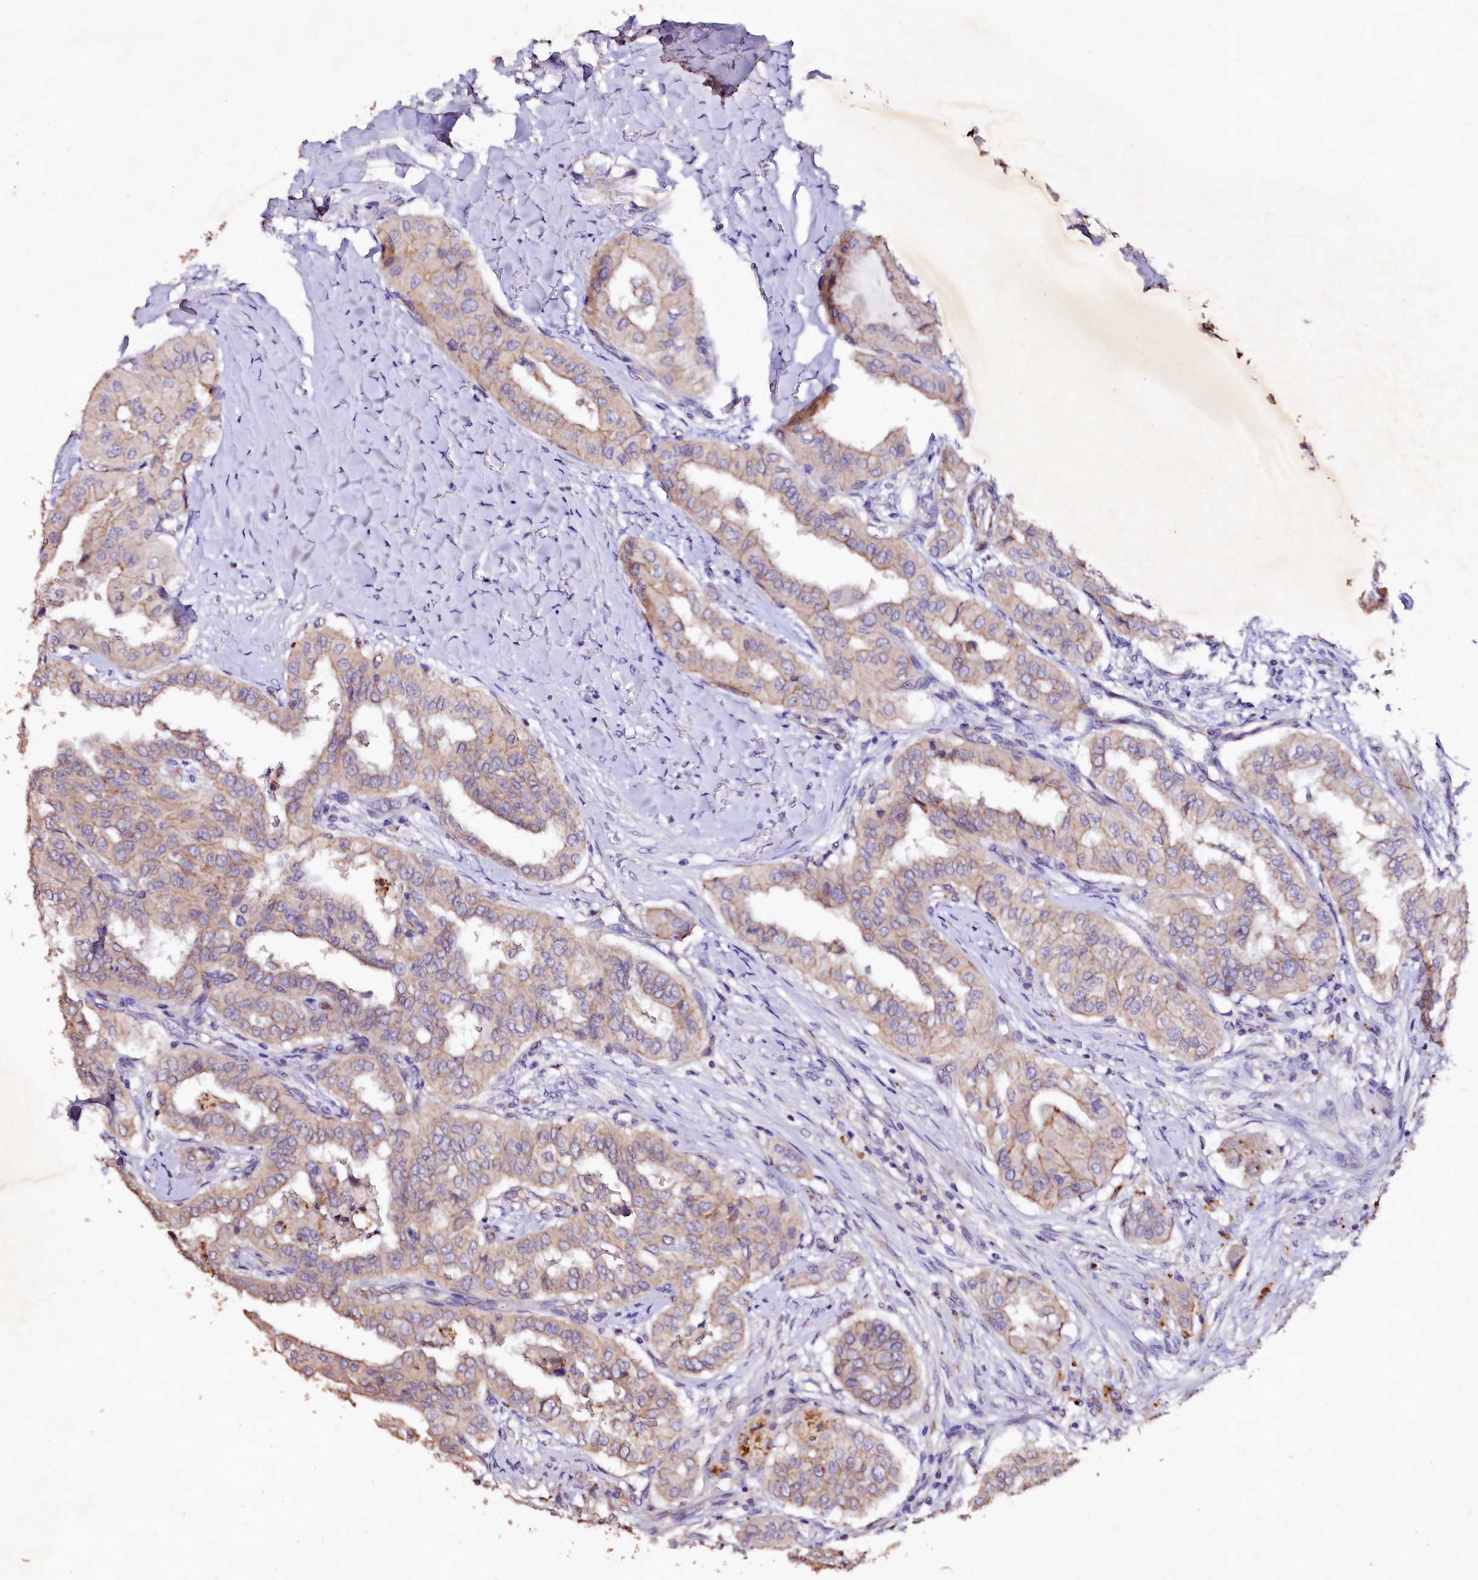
{"staining": {"intensity": "weak", "quantity": "25%-75%", "location": "cytoplasmic/membranous"}, "tissue": "thyroid cancer", "cell_type": "Tumor cells", "image_type": "cancer", "snomed": [{"axis": "morphology", "description": "Papillary adenocarcinoma, NOS"}, {"axis": "topography", "description": "Thyroid gland"}], "caption": "Tumor cells demonstrate weak cytoplasmic/membranous expression in about 25%-75% of cells in thyroid papillary adenocarcinoma.", "gene": "VPS36", "patient": {"sex": "female", "age": 59}}